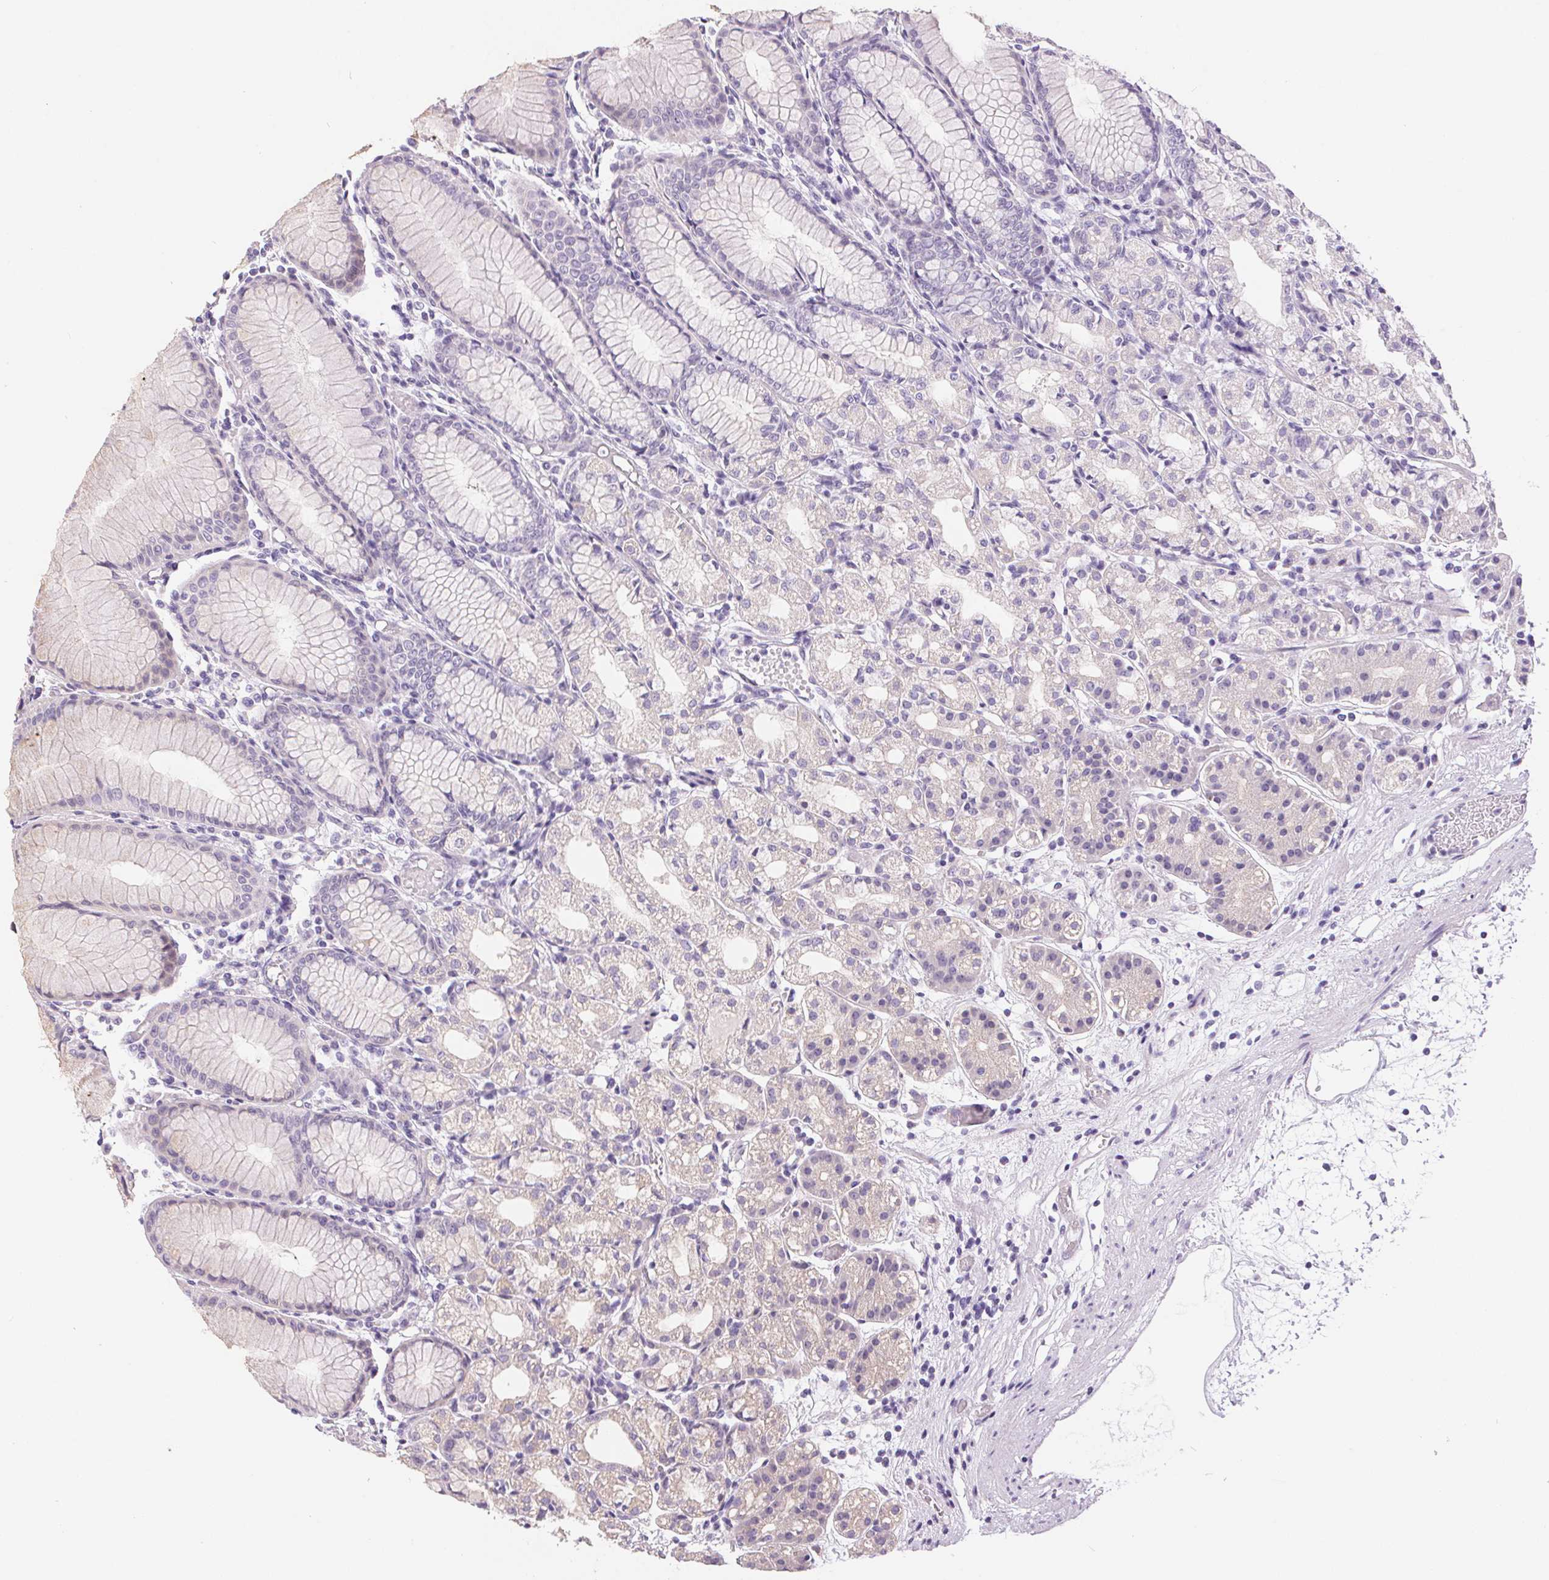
{"staining": {"intensity": "weak", "quantity": "<25%", "location": "cytoplasmic/membranous"}, "tissue": "stomach", "cell_type": "Glandular cells", "image_type": "normal", "snomed": [{"axis": "morphology", "description": "Normal tissue, NOS"}, {"axis": "topography", "description": "Stomach"}], "caption": "A histopathology image of stomach stained for a protein shows no brown staining in glandular cells. (DAB (3,3'-diaminobenzidine) immunohistochemistry (IHC), high magnification).", "gene": "UNC13B", "patient": {"sex": "female", "age": 57}}